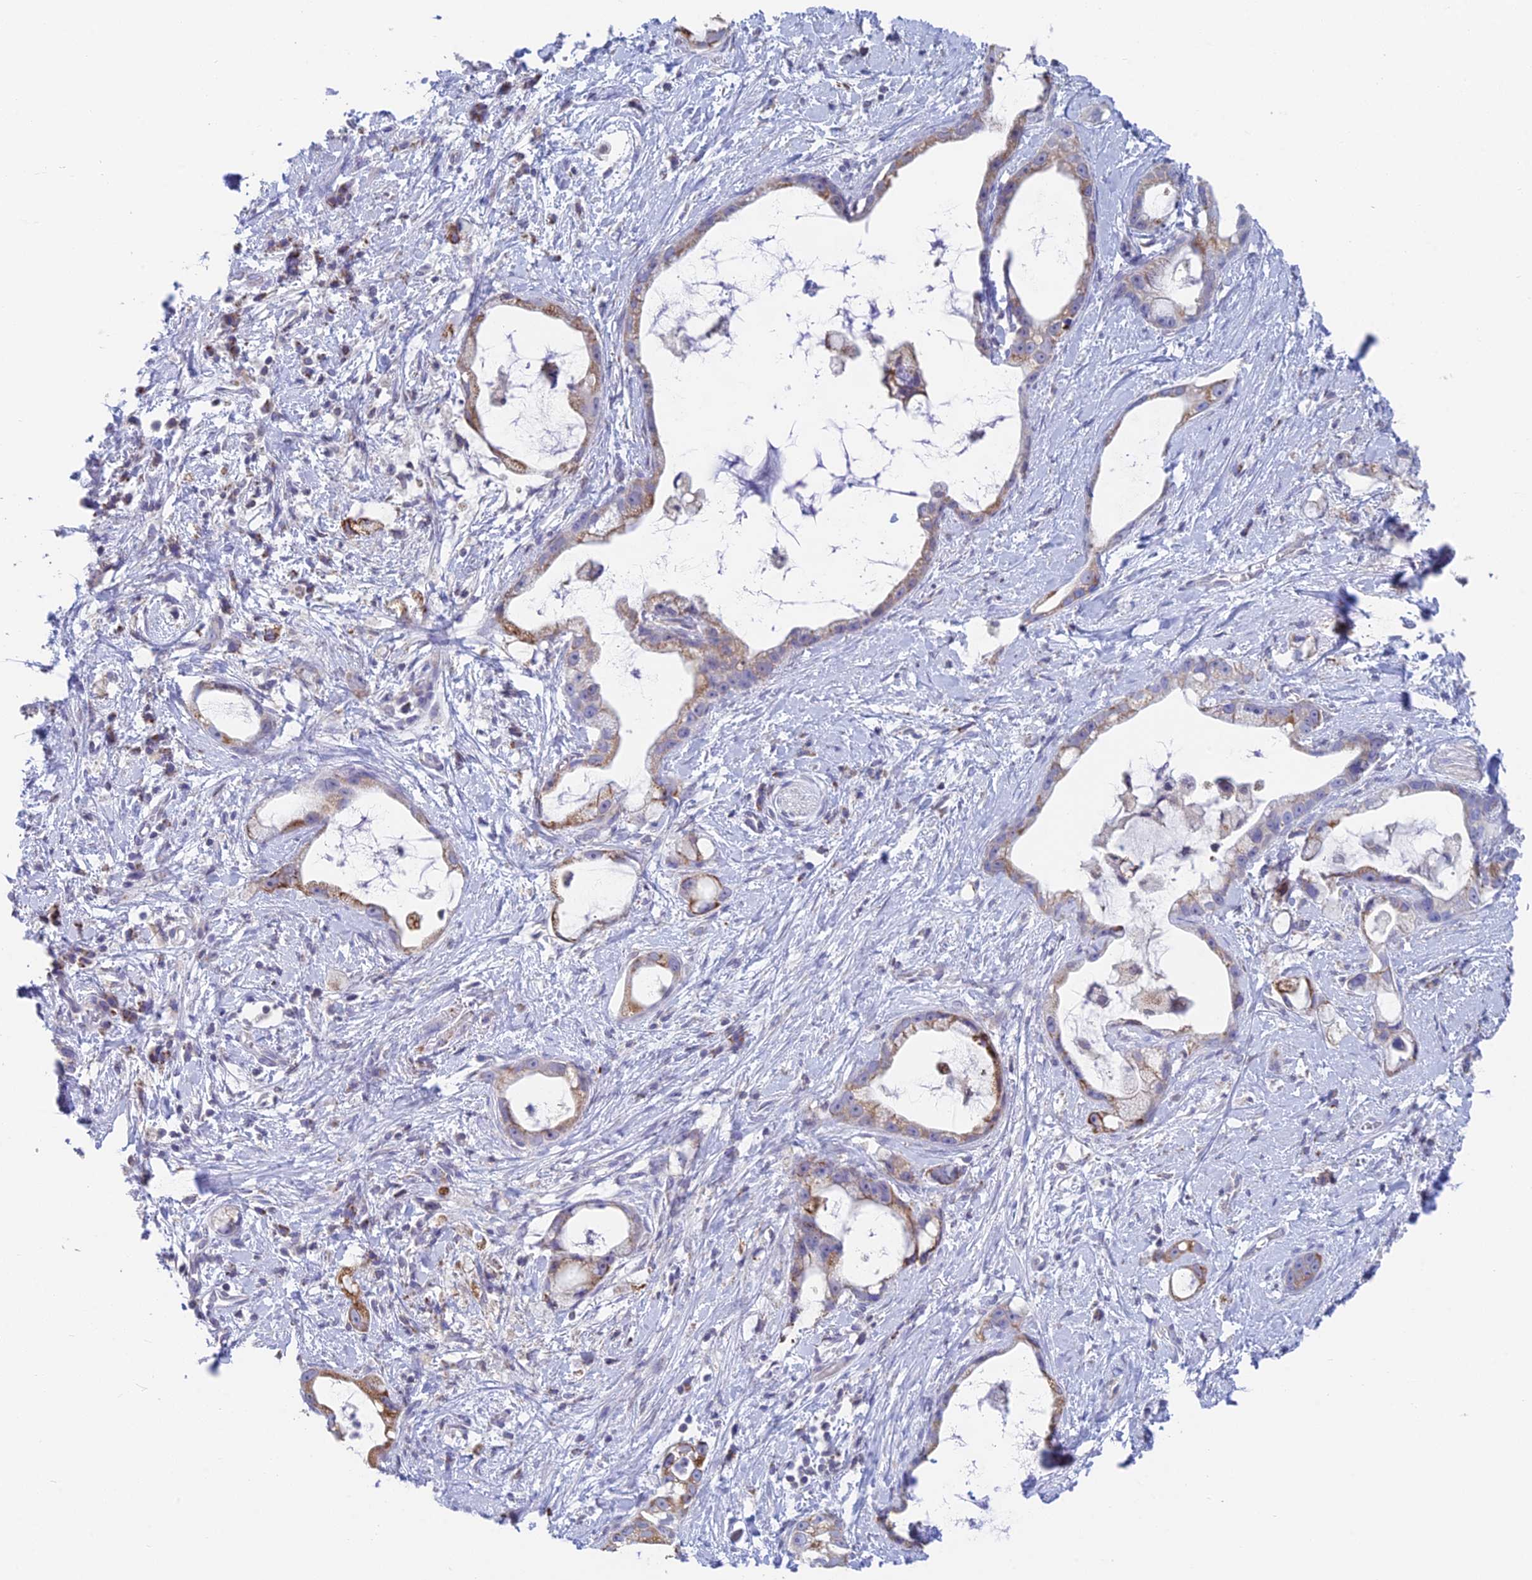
{"staining": {"intensity": "moderate", "quantity": ">75%", "location": "cytoplasmic/membranous"}, "tissue": "stomach cancer", "cell_type": "Tumor cells", "image_type": "cancer", "snomed": [{"axis": "morphology", "description": "Adenocarcinoma, NOS"}, {"axis": "topography", "description": "Stomach"}], "caption": "Immunohistochemical staining of human adenocarcinoma (stomach) shows medium levels of moderate cytoplasmic/membranous protein positivity in approximately >75% of tumor cells.", "gene": "REXO5", "patient": {"sex": "male", "age": 55}}